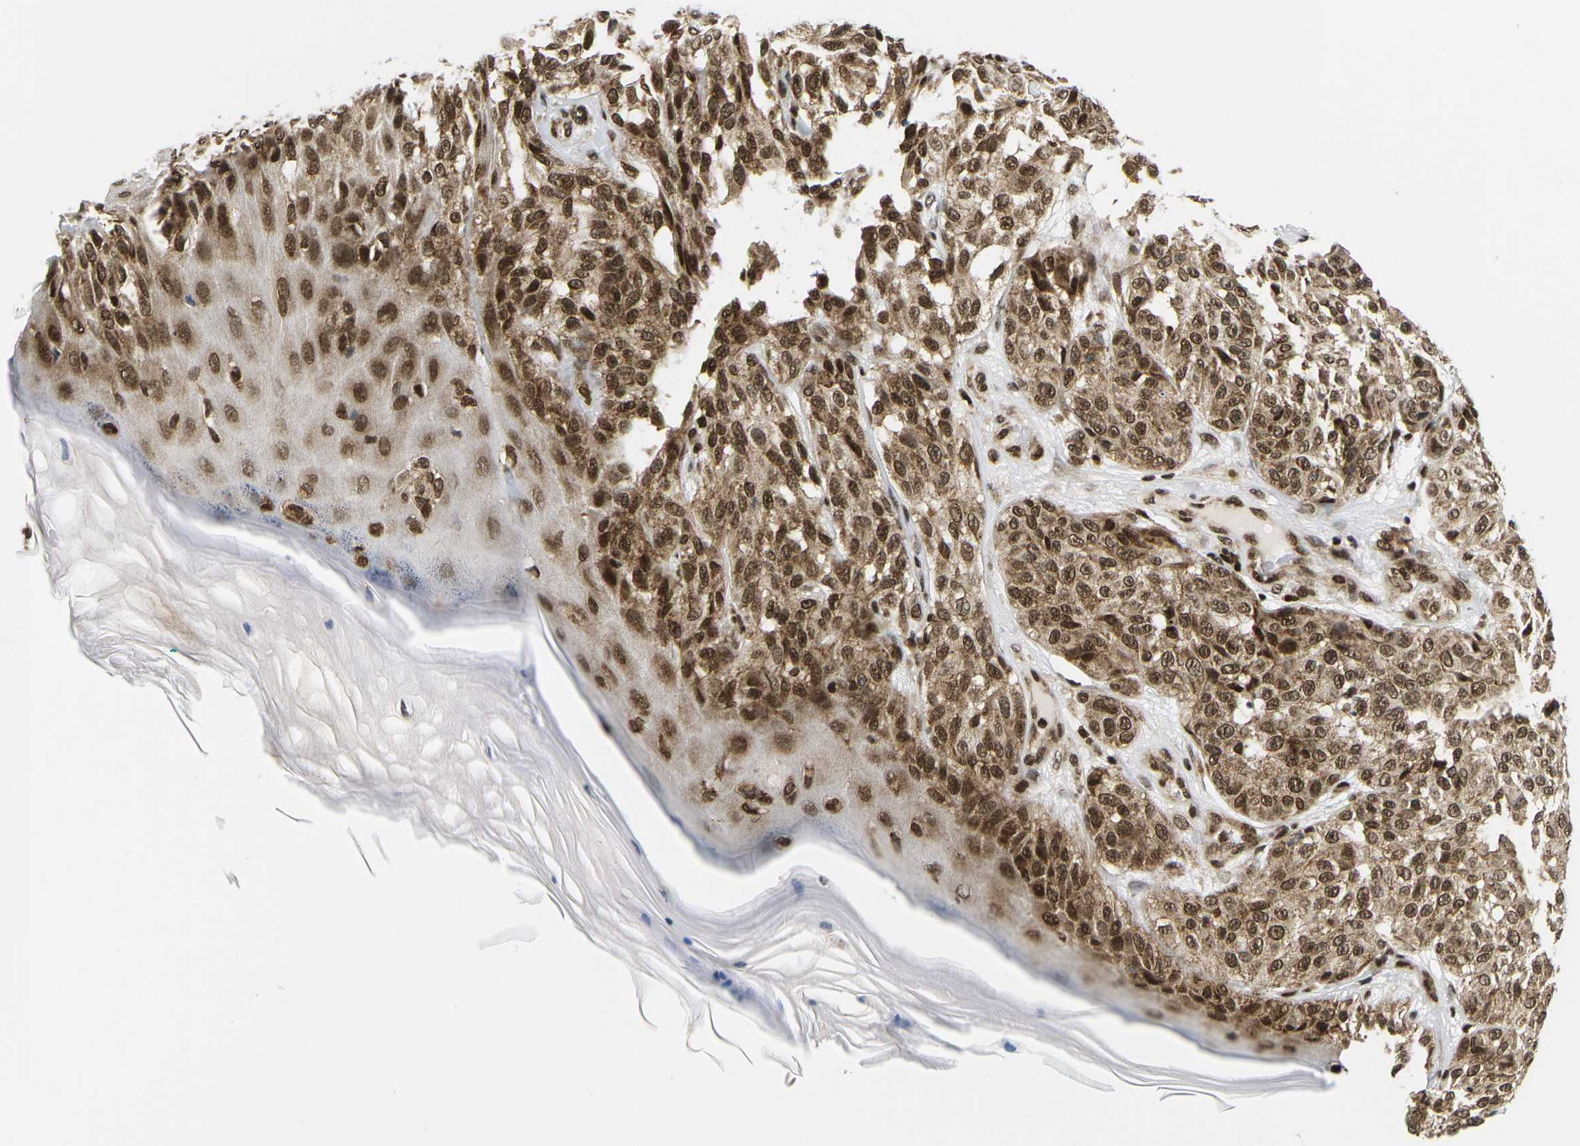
{"staining": {"intensity": "moderate", "quantity": ">75%", "location": "cytoplasmic/membranous,nuclear"}, "tissue": "melanoma", "cell_type": "Tumor cells", "image_type": "cancer", "snomed": [{"axis": "morphology", "description": "Malignant melanoma, NOS"}, {"axis": "topography", "description": "Skin"}], "caption": "Immunohistochemical staining of melanoma demonstrates medium levels of moderate cytoplasmic/membranous and nuclear positivity in about >75% of tumor cells.", "gene": "CELF1", "patient": {"sex": "female", "age": 46}}